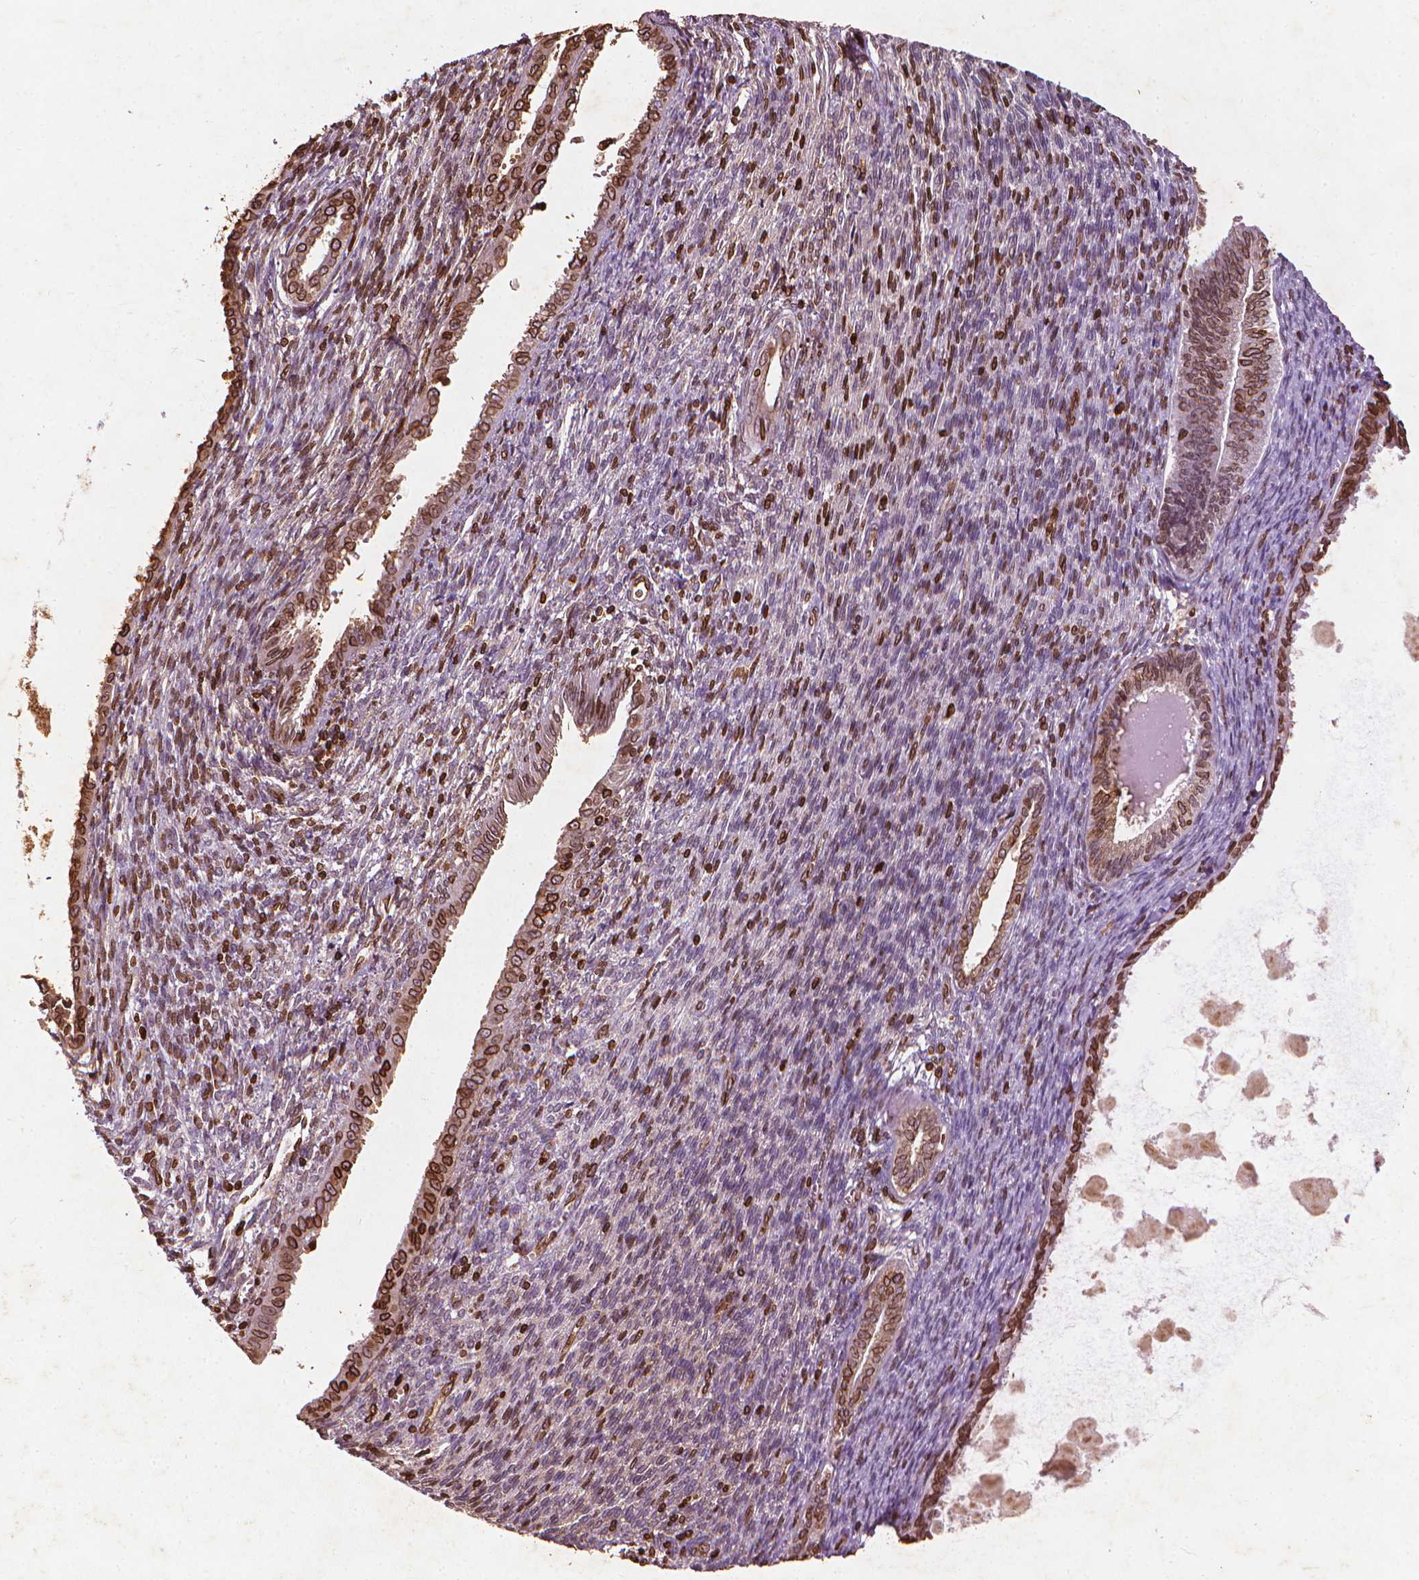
{"staining": {"intensity": "strong", "quantity": ">75%", "location": "cytoplasmic/membranous,nuclear"}, "tissue": "endometrial cancer", "cell_type": "Tumor cells", "image_type": "cancer", "snomed": [{"axis": "morphology", "description": "Adenocarcinoma, NOS"}, {"axis": "topography", "description": "Endometrium"}], "caption": "Endometrial cancer stained with IHC exhibits strong cytoplasmic/membranous and nuclear expression in about >75% of tumor cells.", "gene": "LMNB1", "patient": {"sex": "female", "age": 86}}